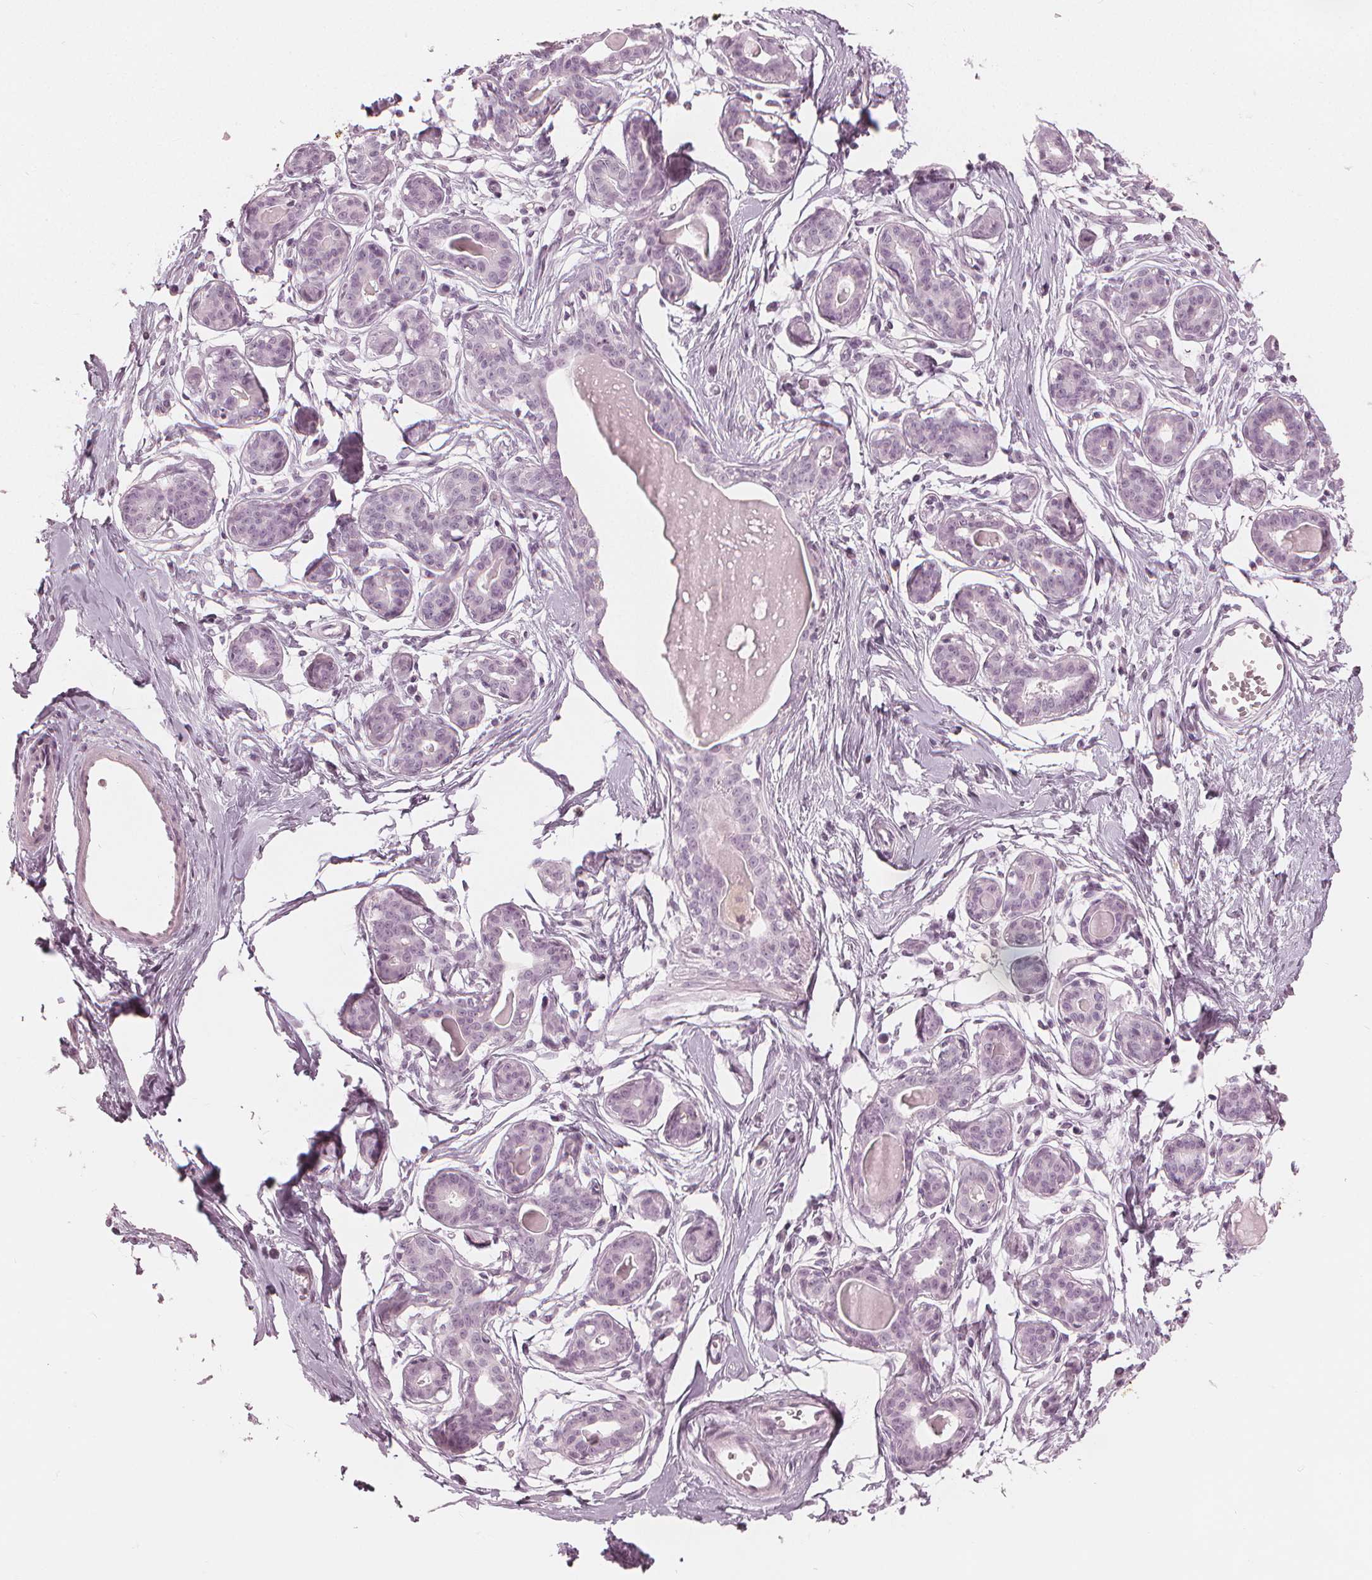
{"staining": {"intensity": "negative", "quantity": "none", "location": "none"}, "tissue": "breast", "cell_type": "Adipocytes", "image_type": "normal", "snomed": [{"axis": "morphology", "description": "Normal tissue, NOS"}, {"axis": "topography", "description": "Breast"}], "caption": "The immunohistochemistry (IHC) photomicrograph has no significant staining in adipocytes of breast. (Stains: DAB (3,3'-diaminobenzidine) IHC with hematoxylin counter stain, Microscopy: brightfield microscopy at high magnification).", "gene": "PAEP", "patient": {"sex": "female", "age": 45}}